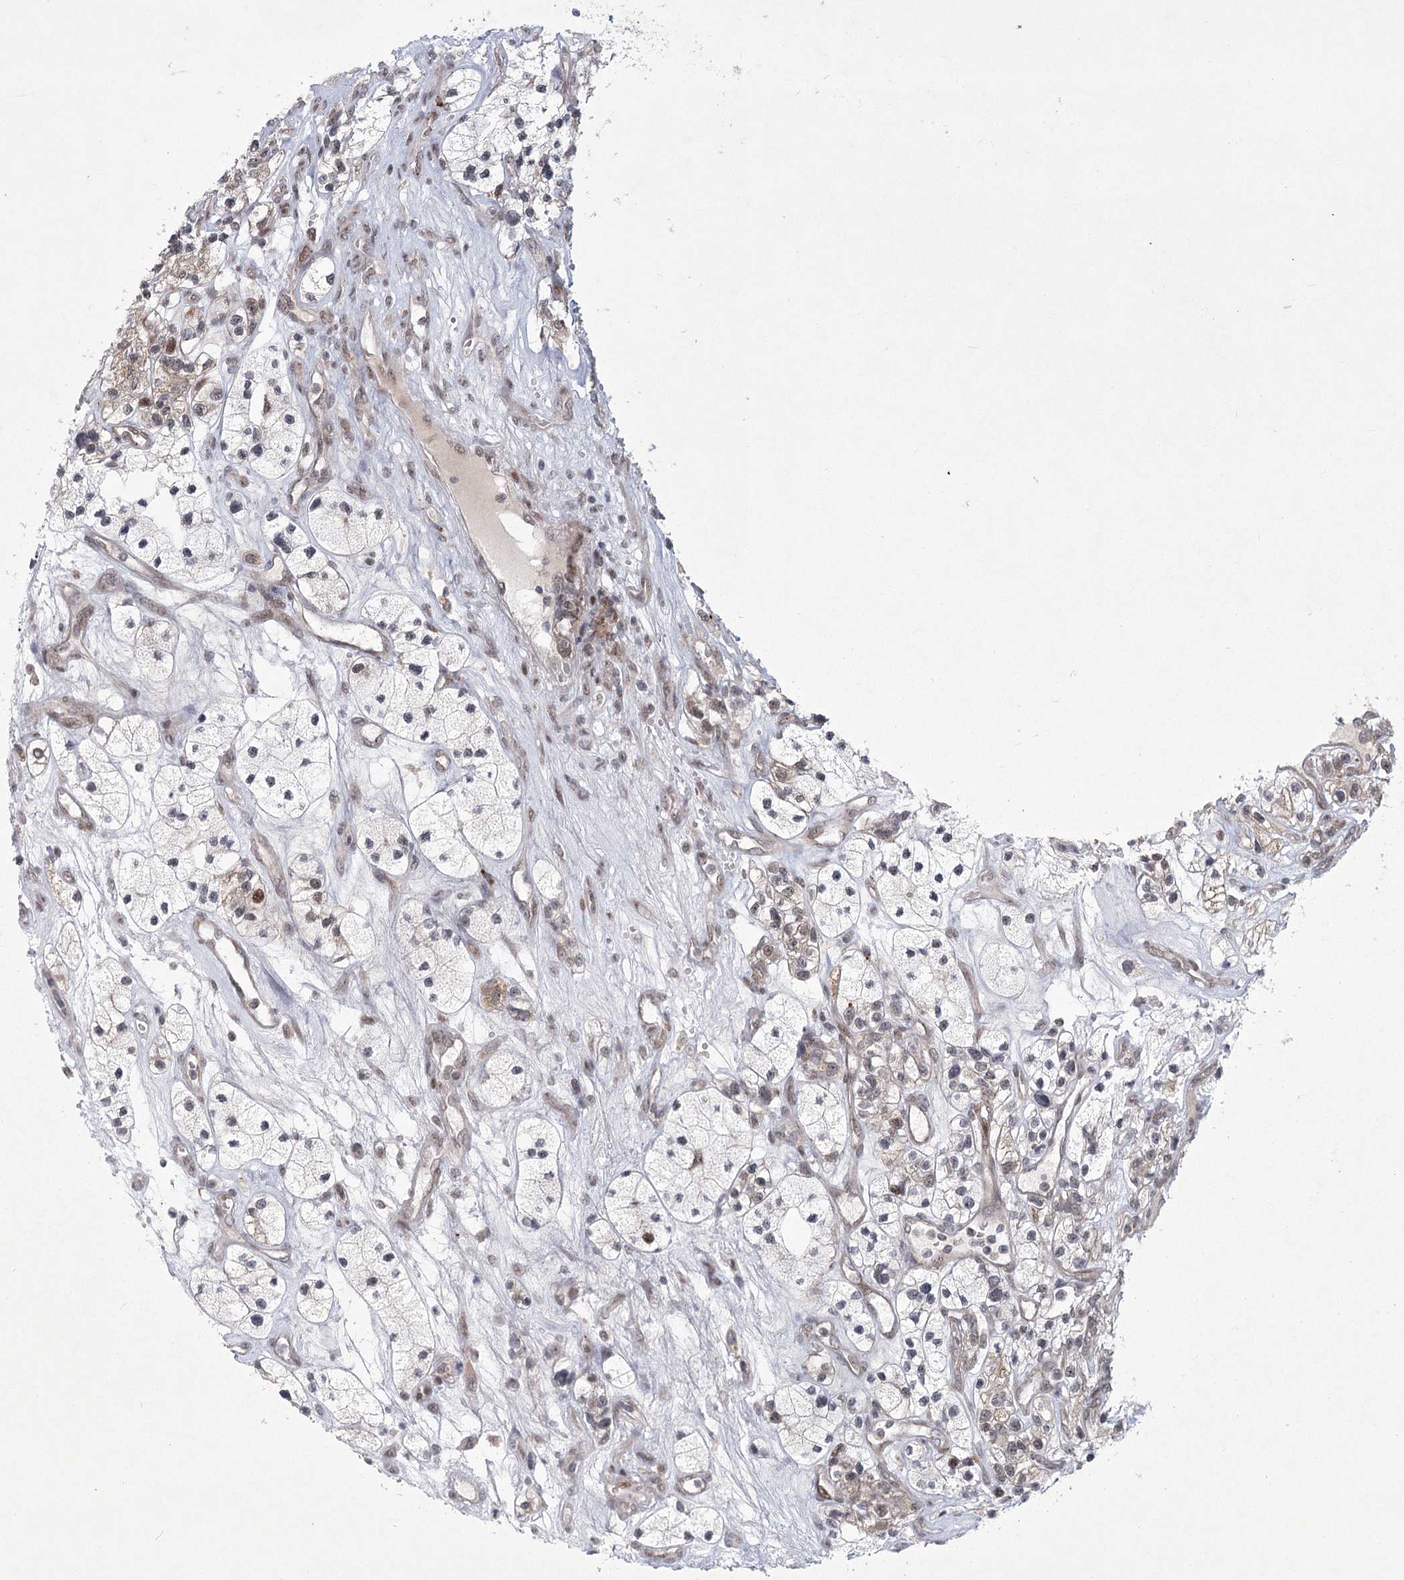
{"staining": {"intensity": "weak", "quantity": "<25%", "location": "cytoplasmic/membranous,nuclear"}, "tissue": "renal cancer", "cell_type": "Tumor cells", "image_type": "cancer", "snomed": [{"axis": "morphology", "description": "Adenocarcinoma, NOS"}, {"axis": "topography", "description": "Kidney"}], "caption": "Immunohistochemical staining of human renal cancer shows no significant staining in tumor cells.", "gene": "CIB4", "patient": {"sex": "female", "age": 57}}